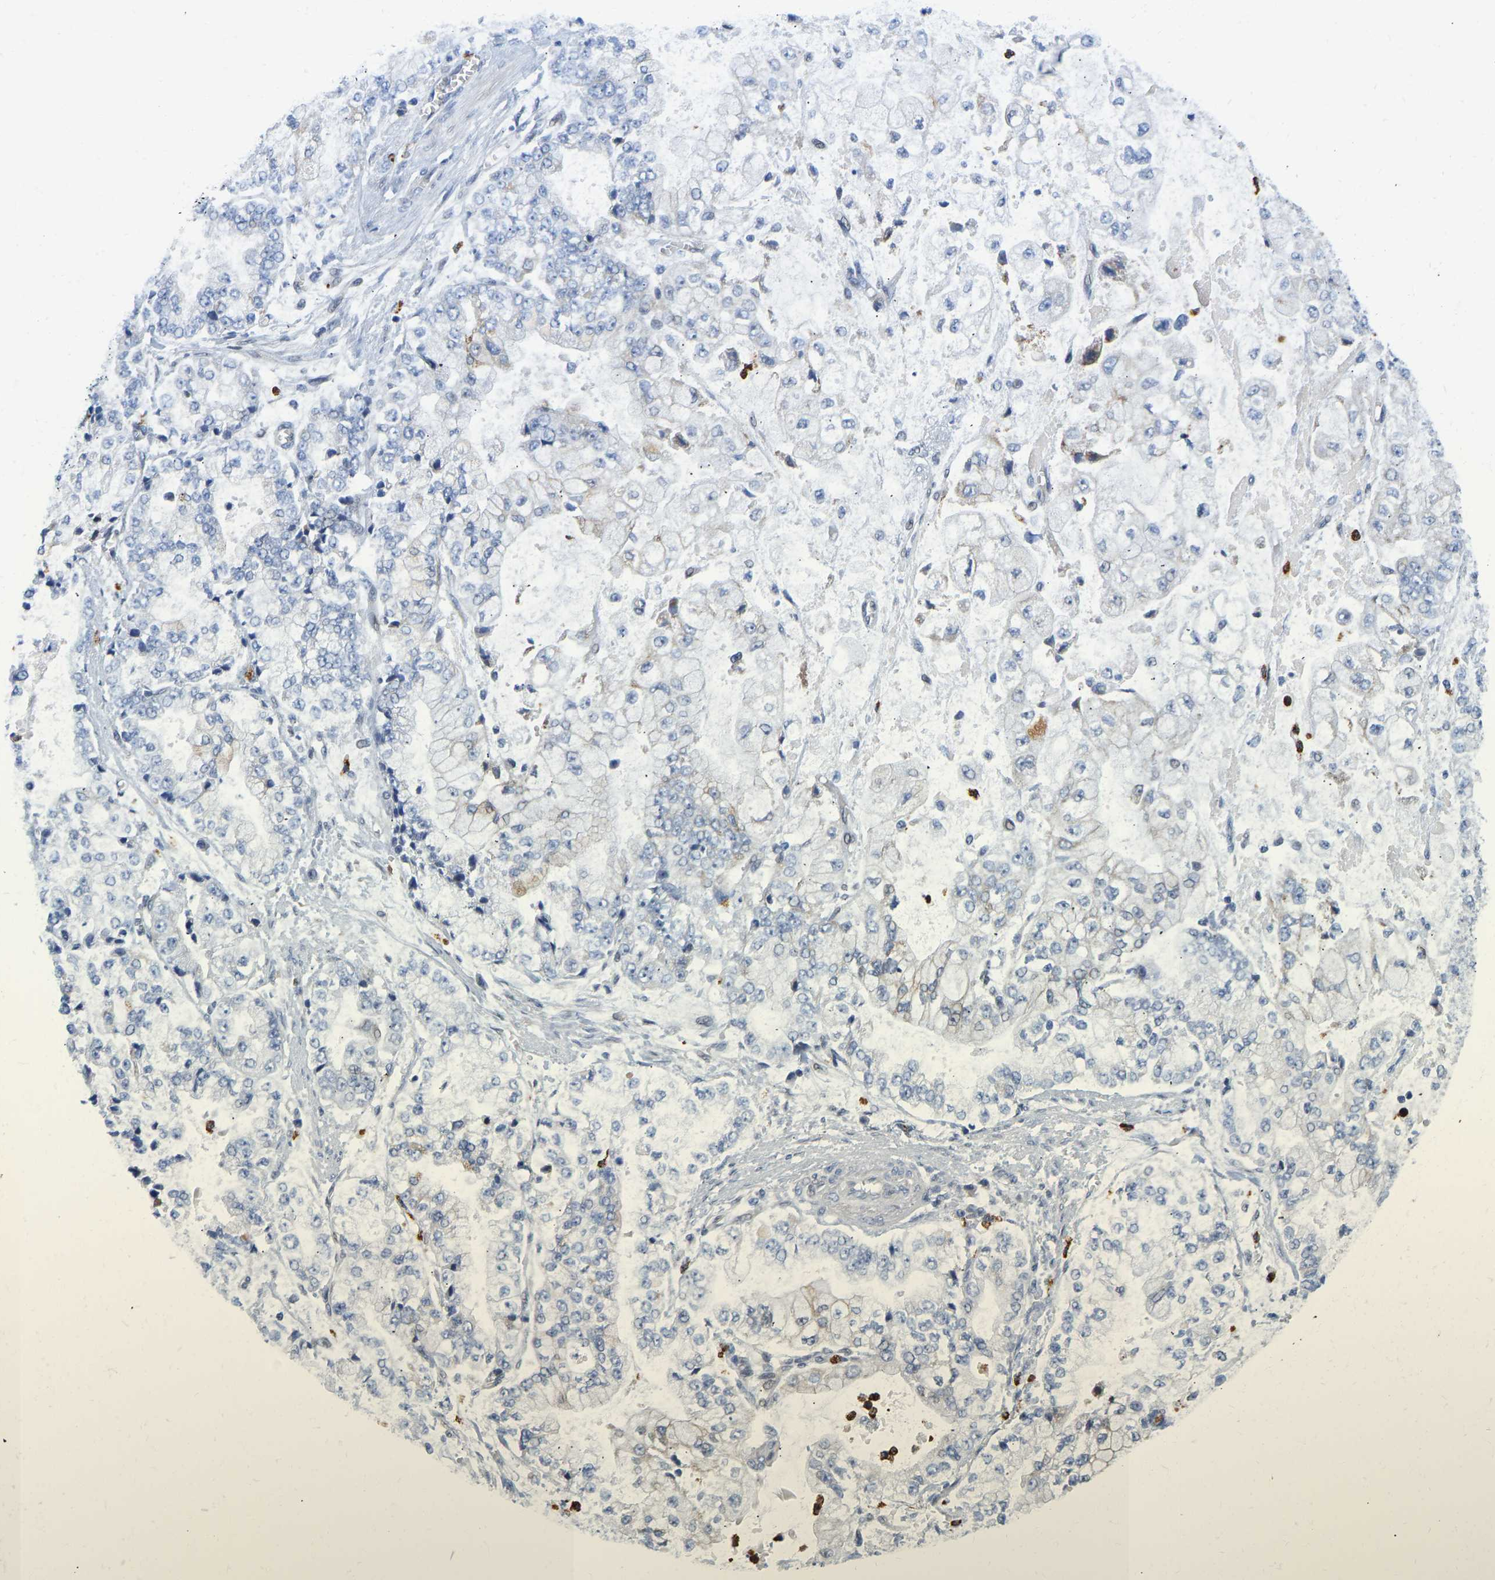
{"staining": {"intensity": "negative", "quantity": "none", "location": "none"}, "tissue": "stomach cancer", "cell_type": "Tumor cells", "image_type": "cancer", "snomed": [{"axis": "morphology", "description": "Adenocarcinoma, NOS"}, {"axis": "topography", "description": "Stomach"}], "caption": "IHC photomicrograph of human adenocarcinoma (stomach) stained for a protein (brown), which reveals no staining in tumor cells. The staining is performed using DAB (3,3'-diaminobenzidine) brown chromogen with nuclei counter-stained in using hematoxylin.", "gene": "HDAC5", "patient": {"sex": "male", "age": 76}}